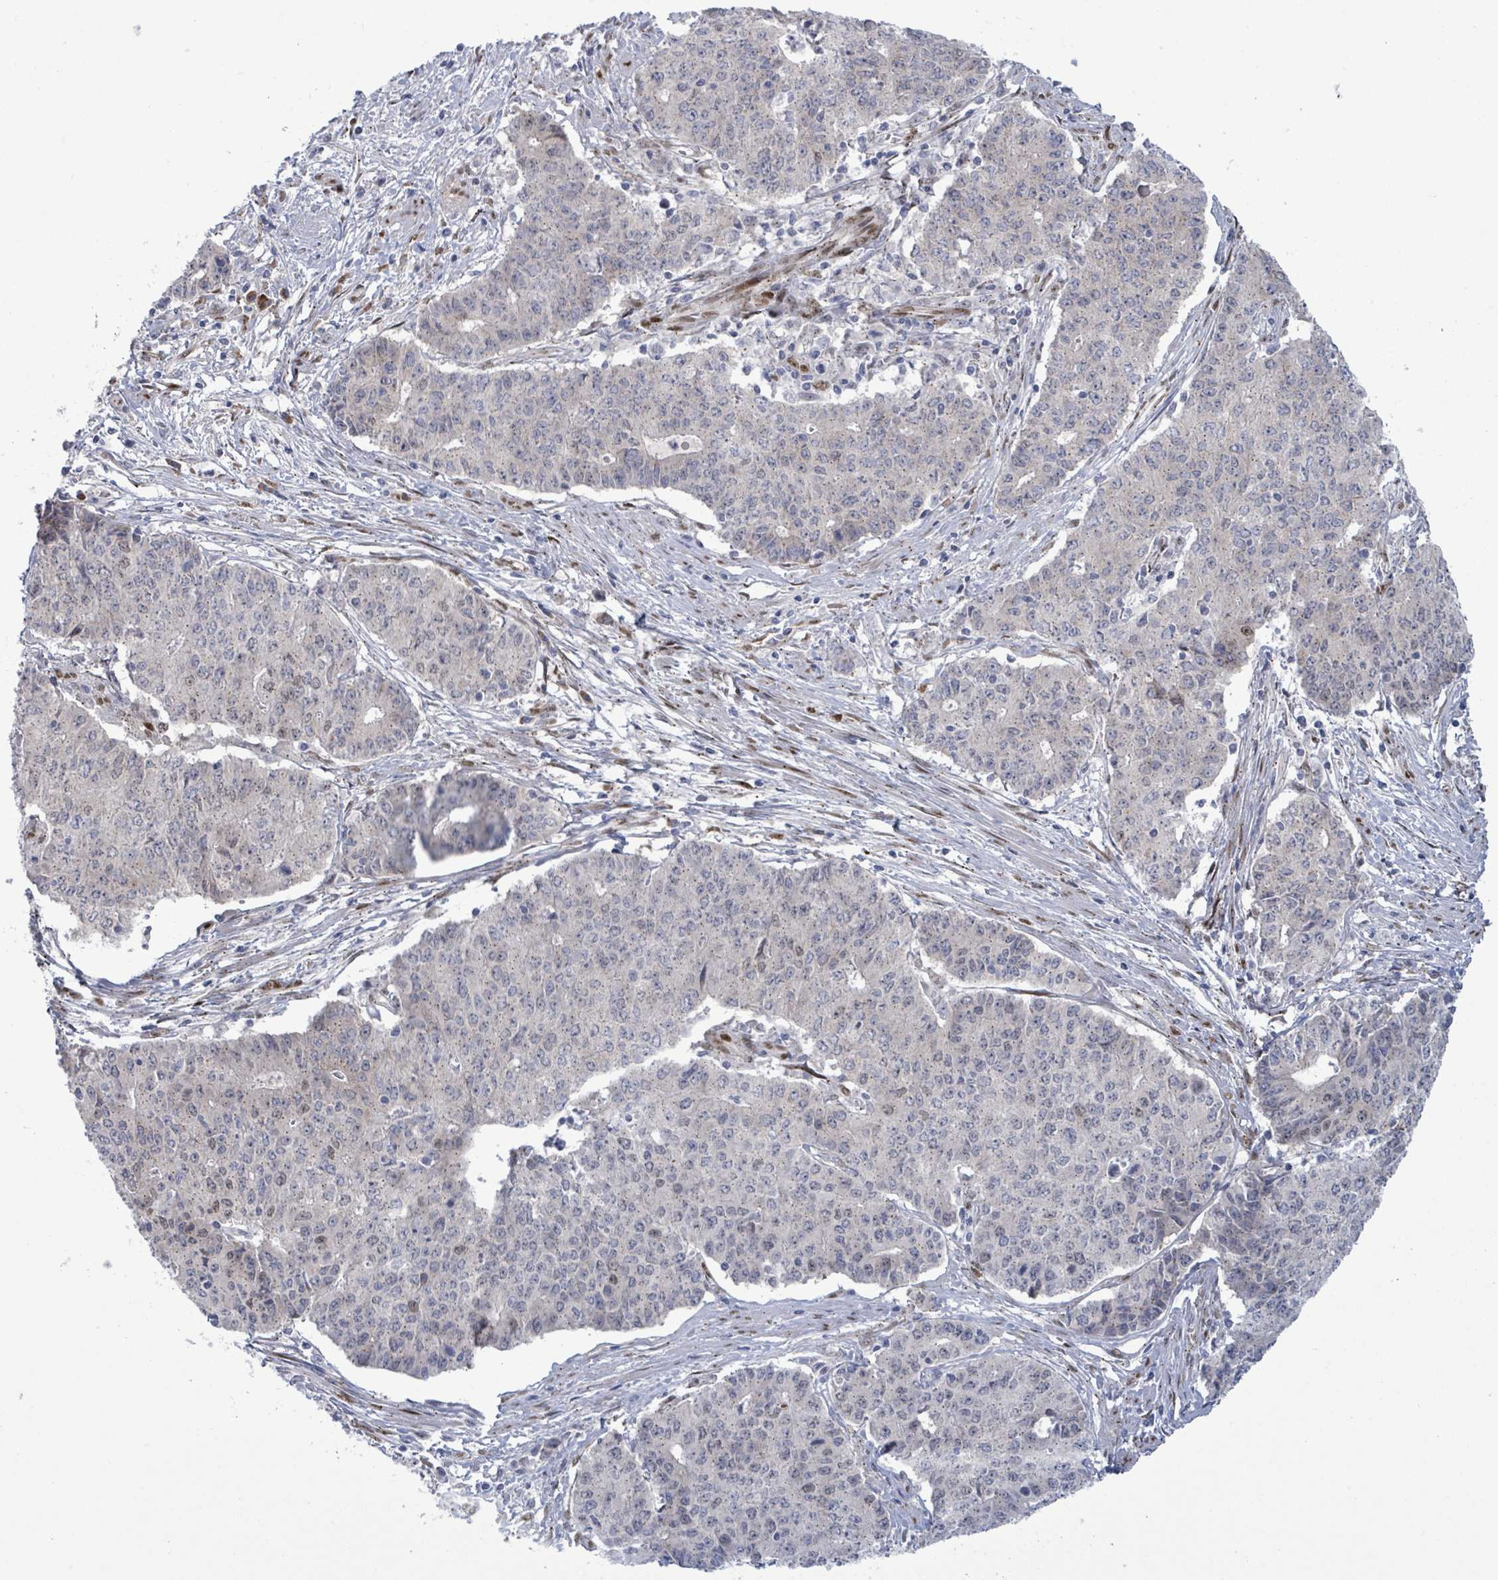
{"staining": {"intensity": "negative", "quantity": "none", "location": "none"}, "tissue": "endometrial cancer", "cell_type": "Tumor cells", "image_type": "cancer", "snomed": [{"axis": "morphology", "description": "Adenocarcinoma, NOS"}, {"axis": "topography", "description": "Endometrium"}], "caption": "DAB immunohistochemical staining of human endometrial cancer (adenocarcinoma) shows no significant positivity in tumor cells.", "gene": "TUSC1", "patient": {"sex": "female", "age": 59}}